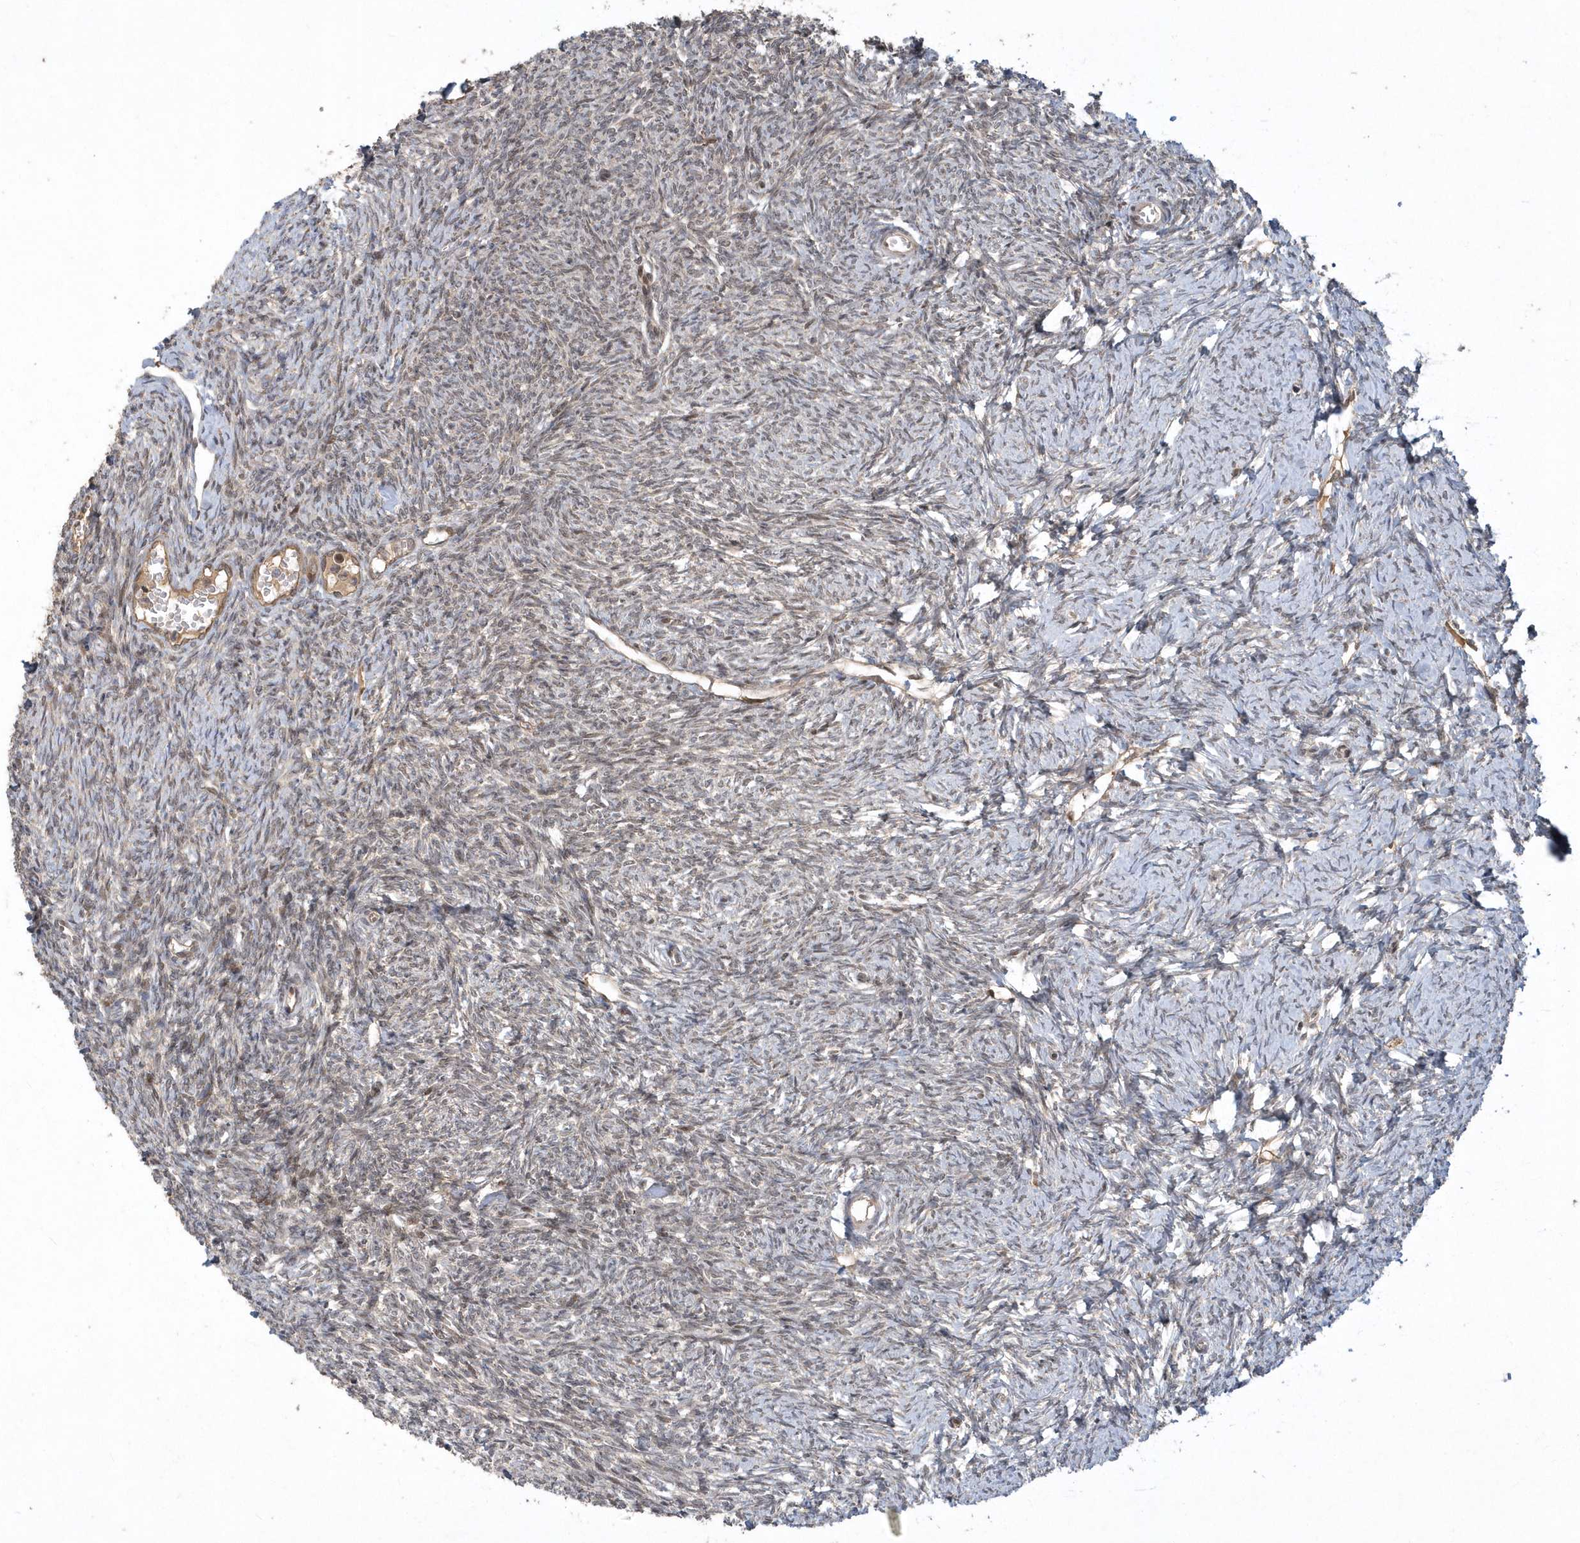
{"staining": {"intensity": "weak", "quantity": "25%-75%", "location": "cytoplasmic/membranous"}, "tissue": "ovary", "cell_type": "Ovarian stroma cells", "image_type": "normal", "snomed": [{"axis": "morphology", "description": "Normal tissue, NOS"}, {"axis": "morphology", "description": "Cyst, NOS"}, {"axis": "topography", "description": "Ovary"}], "caption": "Protein staining demonstrates weak cytoplasmic/membranous staining in approximately 25%-75% of ovarian stroma cells in normal ovary. Using DAB (3,3'-diaminobenzidine) (brown) and hematoxylin (blue) stains, captured at high magnification using brightfield microscopy.", "gene": "TRAIP", "patient": {"sex": "female", "age": 33}}